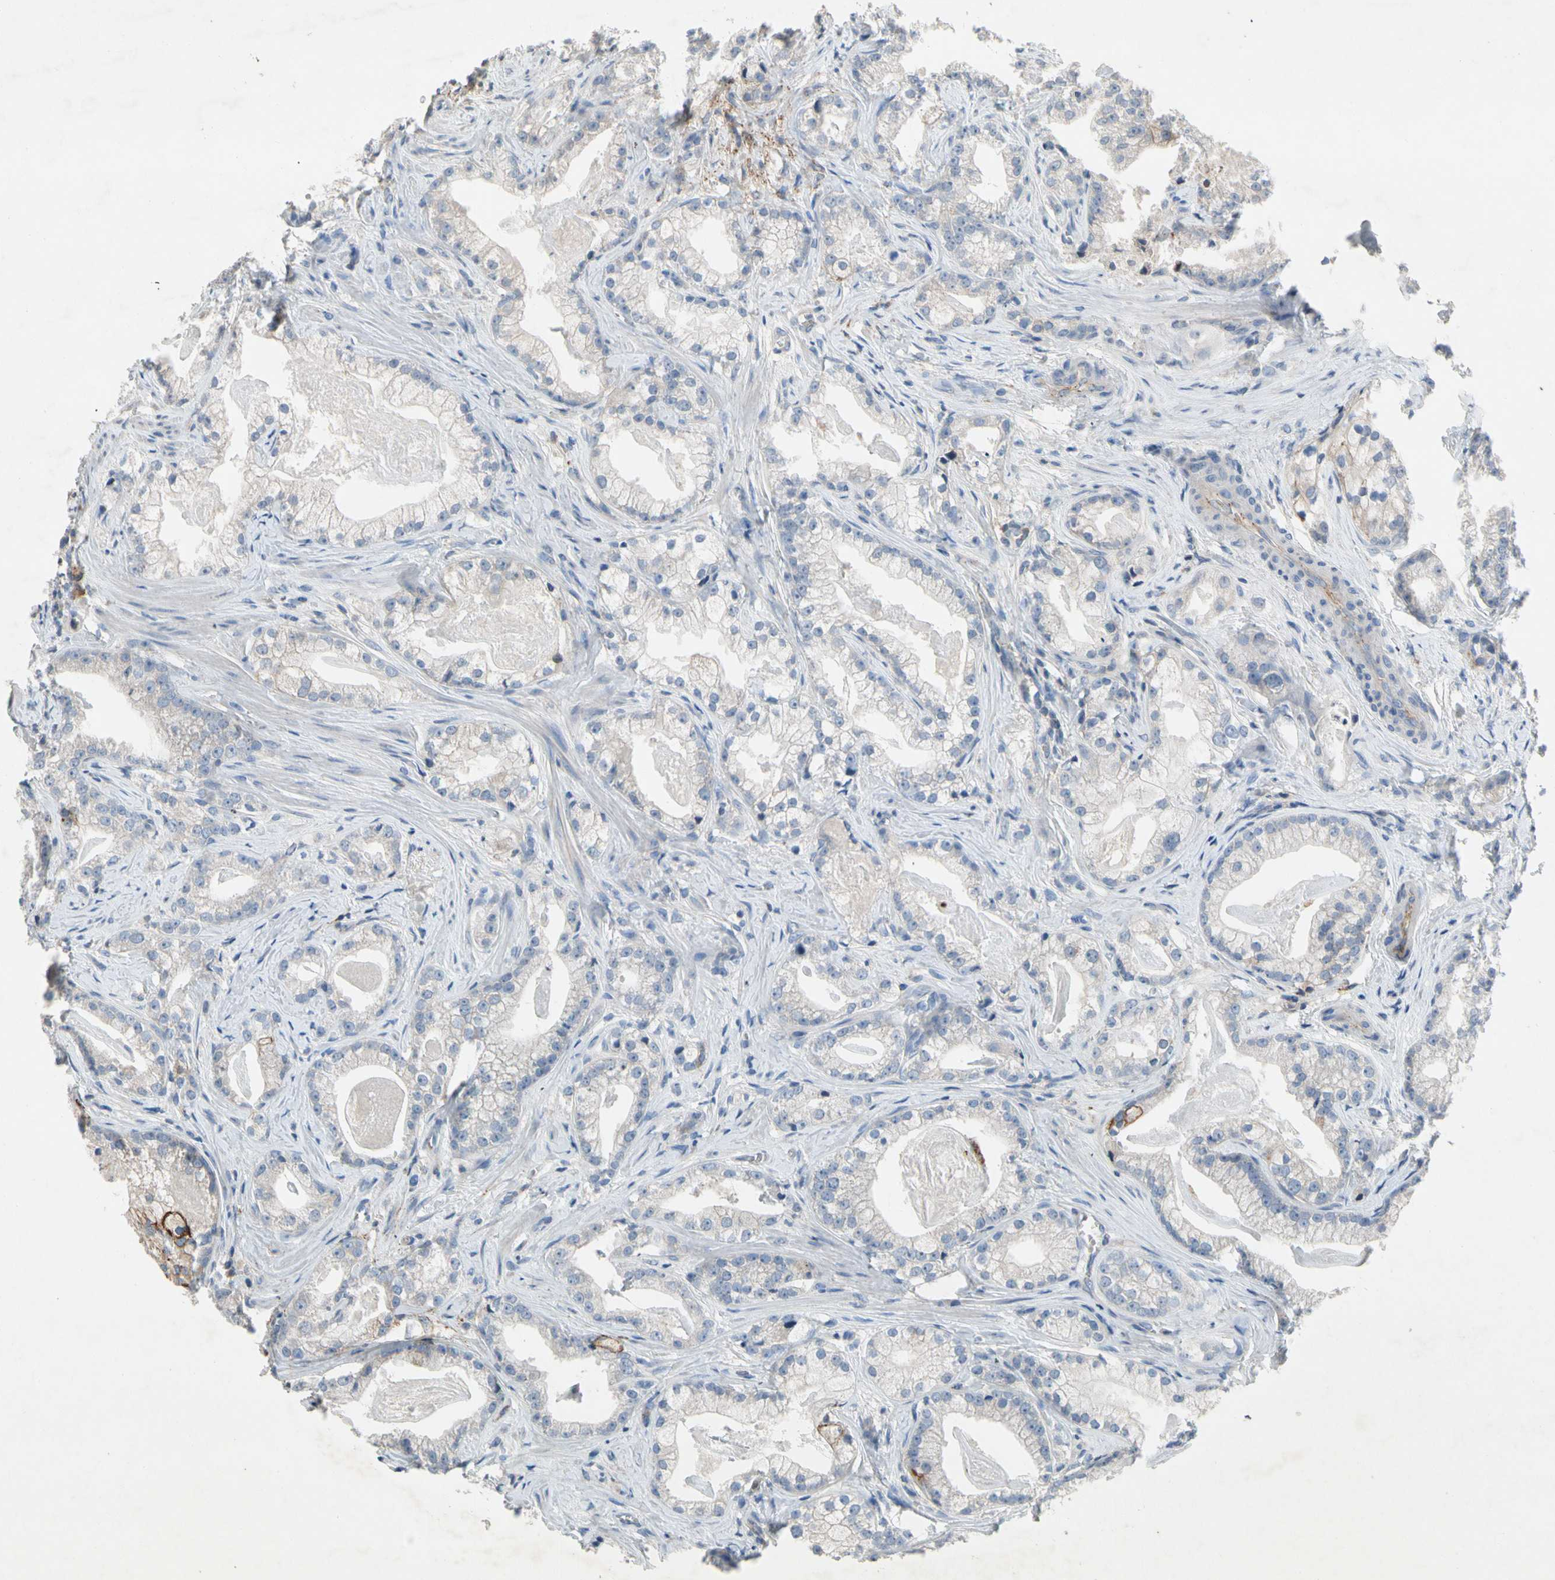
{"staining": {"intensity": "negative", "quantity": "none", "location": "none"}, "tissue": "prostate cancer", "cell_type": "Tumor cells", "image_type": "cancer", "snomed": [{"axis": "morphology", "description": "Adenocarcinoma, Low grade"}, {"axis": "topography", "description": "Prostate"}], "caption": "Immunohistochemistry (IHC) of human adenocarcinoma (low-grade) (prostate) shows no staining in tumor cells.", "gene": "NDFIP2", "patient": {"sex": "male", "age": 59}}